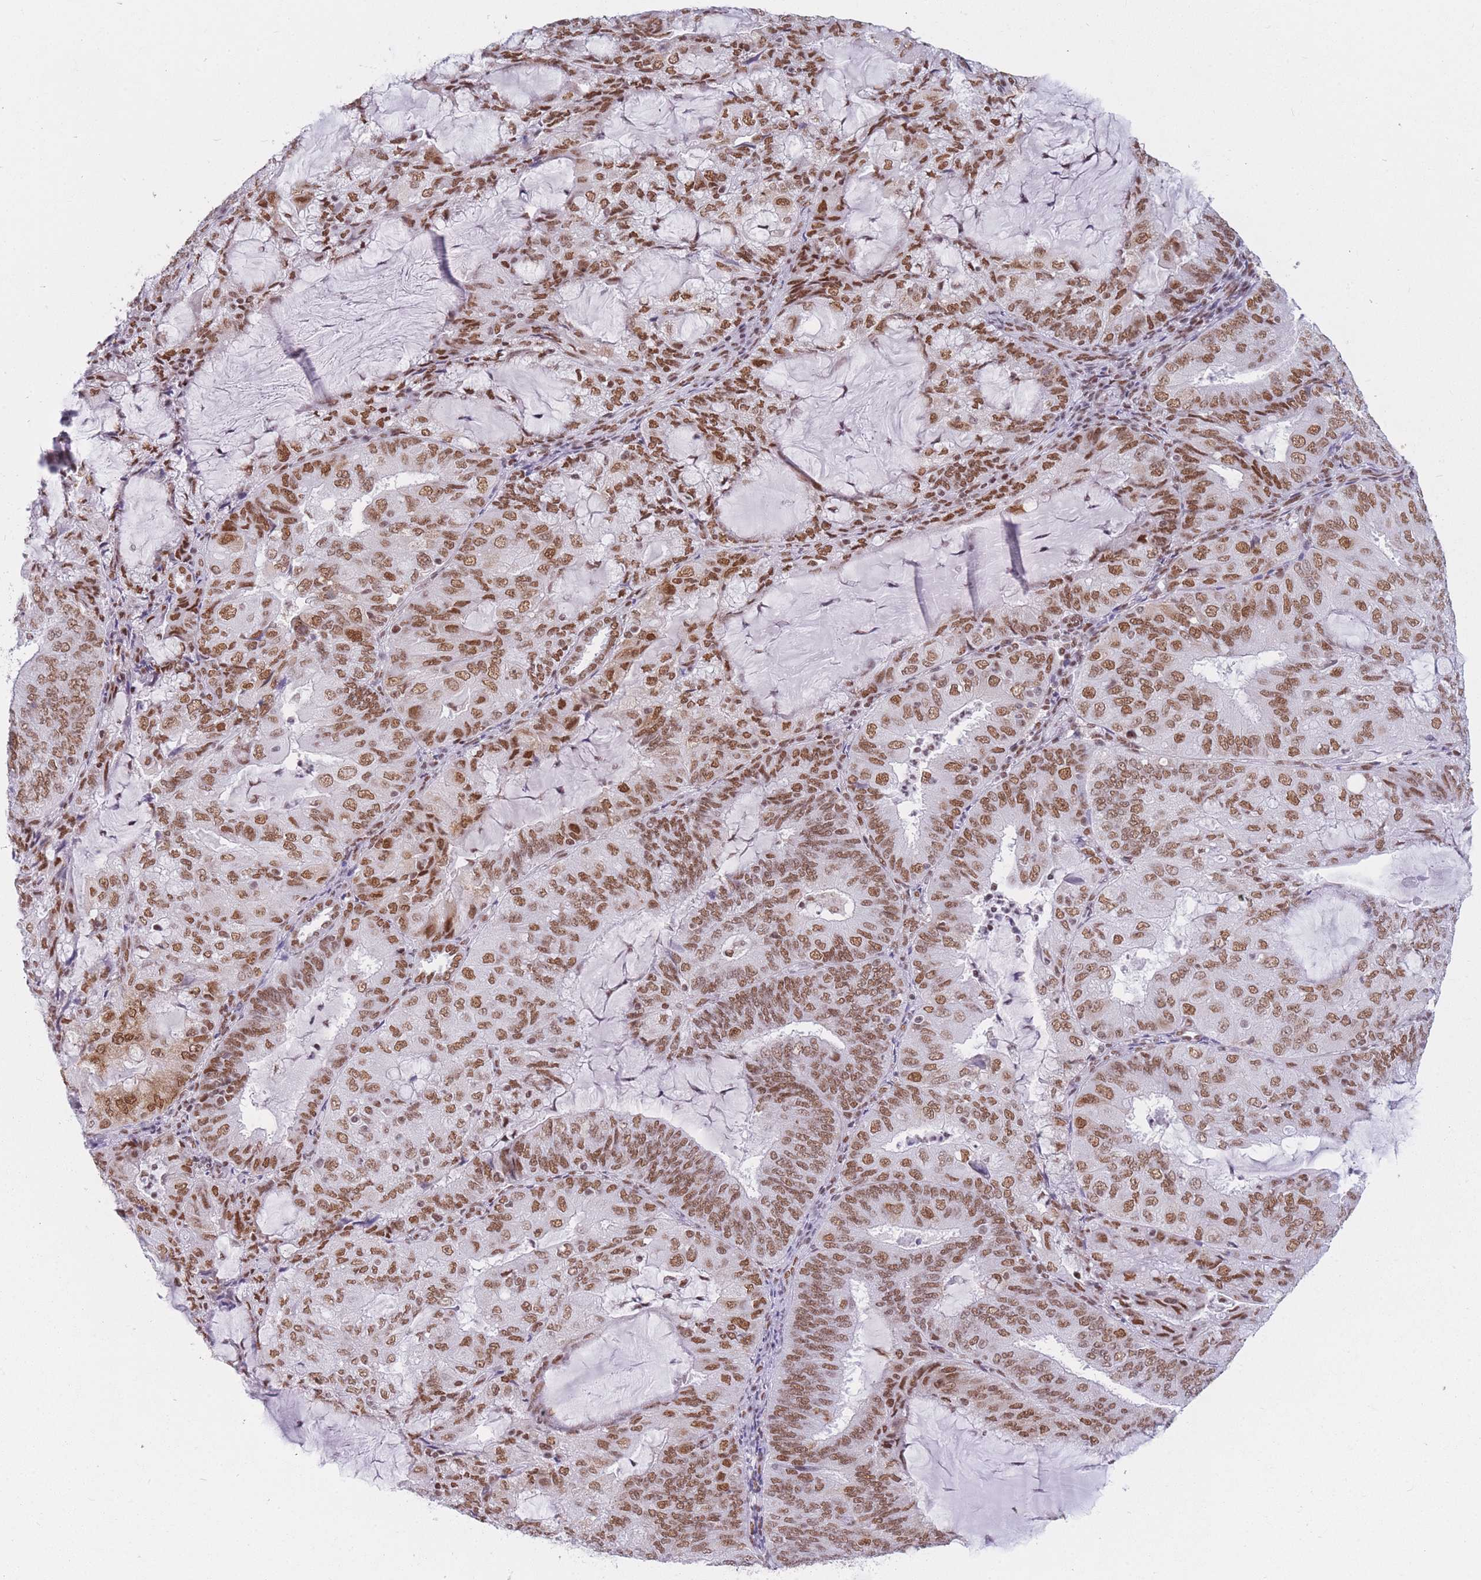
{"staining": {"intensity": "moderate", "quantity": ">75%", "location": "nuclear"}, "tissue": "endometrial cancer", "cell_type": "Tumor cells", "image_type": "cancer", "snomed": [{"axis": "morphology", "description": "Adenocarcinoma, NOS"}, {"axis": "topography", "description": "Endometrium"}], "caption": "Adenocarcinoma (endometrial) stained for a protein (brown) shows moderate nuclear positive staining in approximately >75% of tumor cells.", "gene": "HNRNPUL1", "patient": {"sex": "female", "age": 81}}